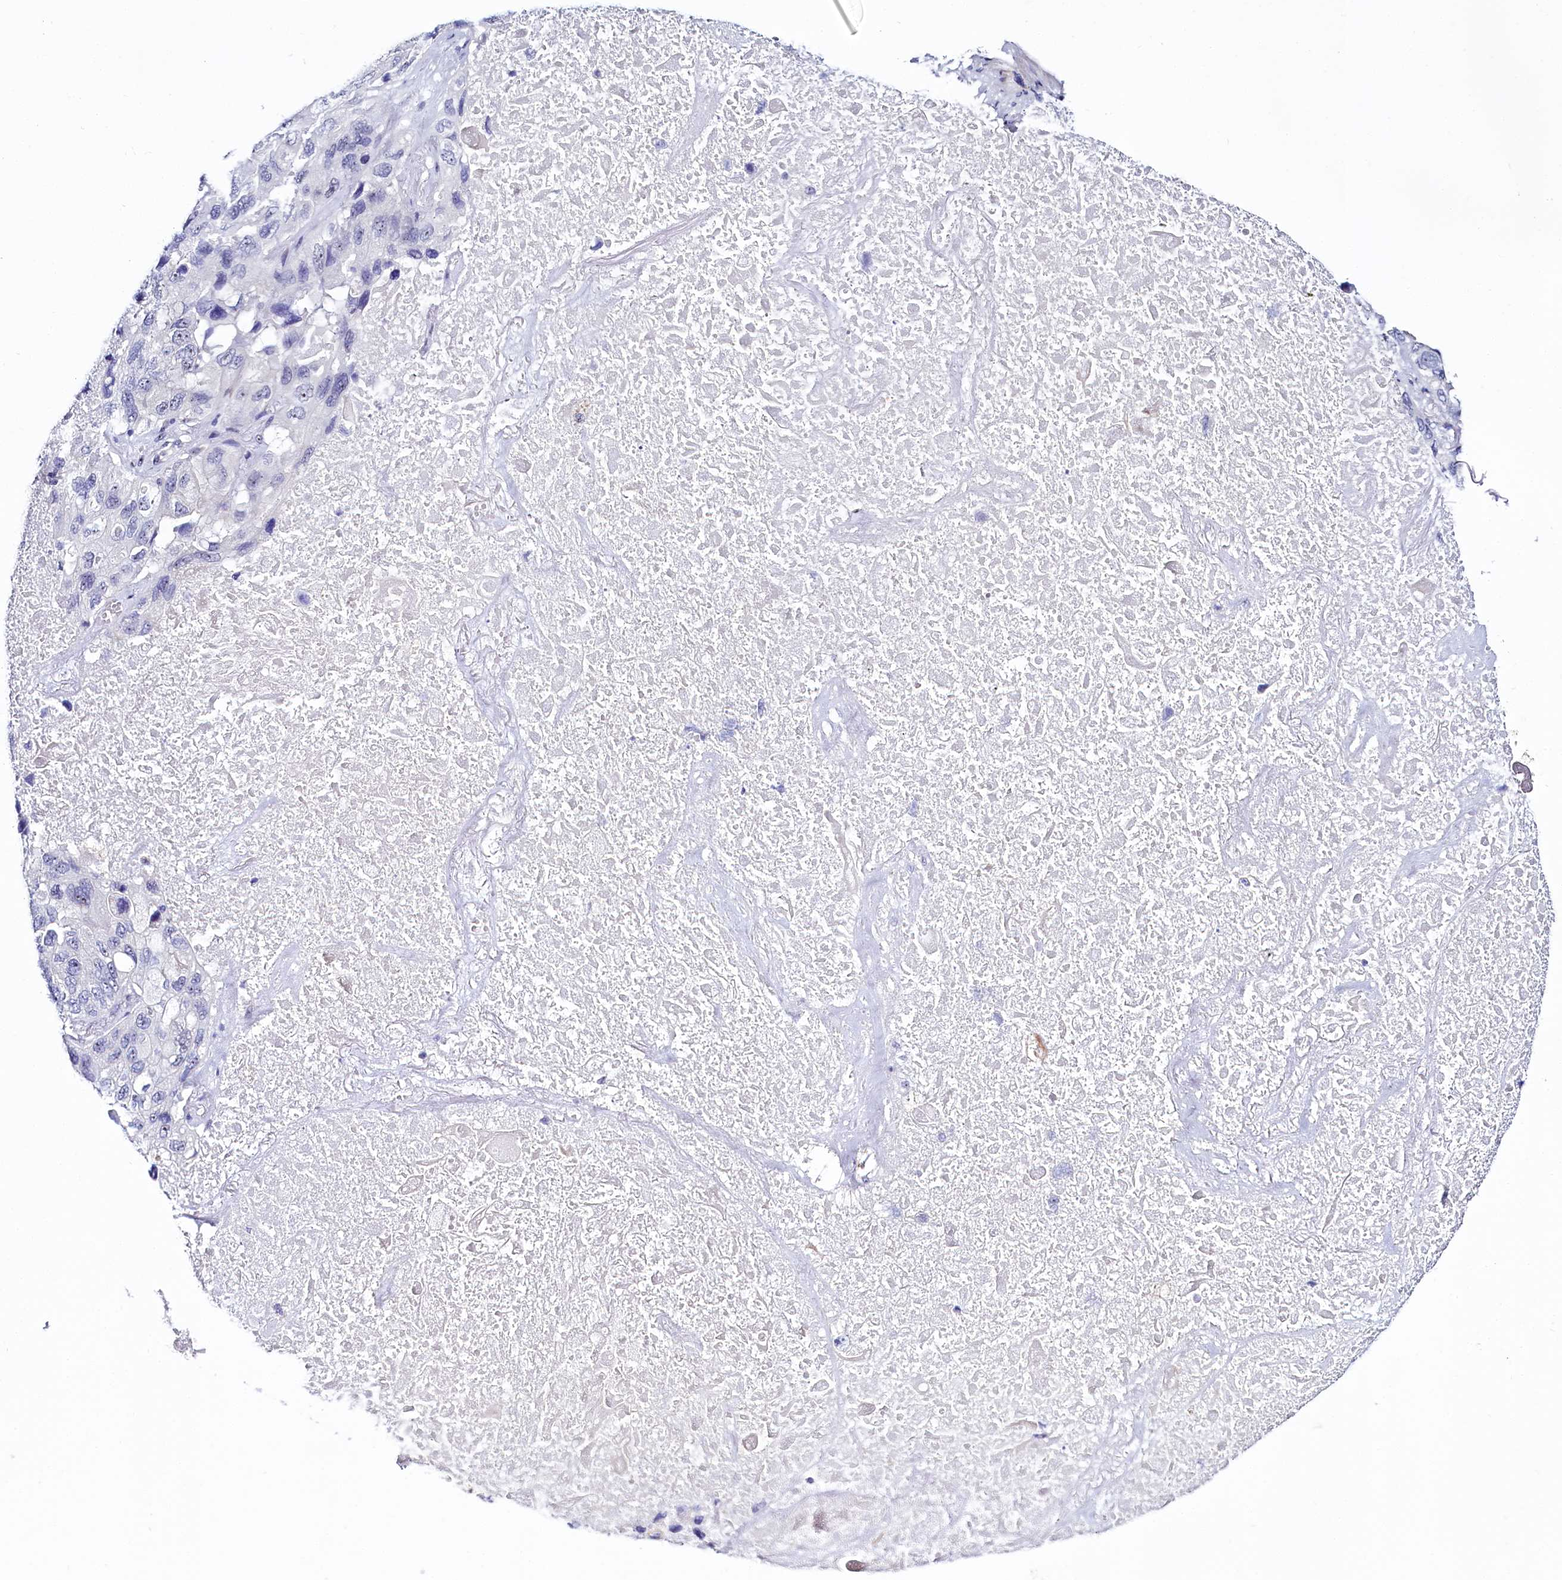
{"staining": {"intensity": "negative", "quantity": "none", "location": "none"}, "tissue": "lung cancer", "cell_type": "Tumor cells", "image_type": "cancer", "snomed": [{"axis": "morphology", "description": "Squamous cell carcinoma, NOS"}, {"axis": "topography", "description": "Lung"}], "caption": "A high-resolution histopathology image shows immunohistochemistry staining of lung squamous cell carcinoma, which reveals no significant expression in tumor cells.", "gene": "TCOF1", "patient": {"sex": "female", "age": 73}}